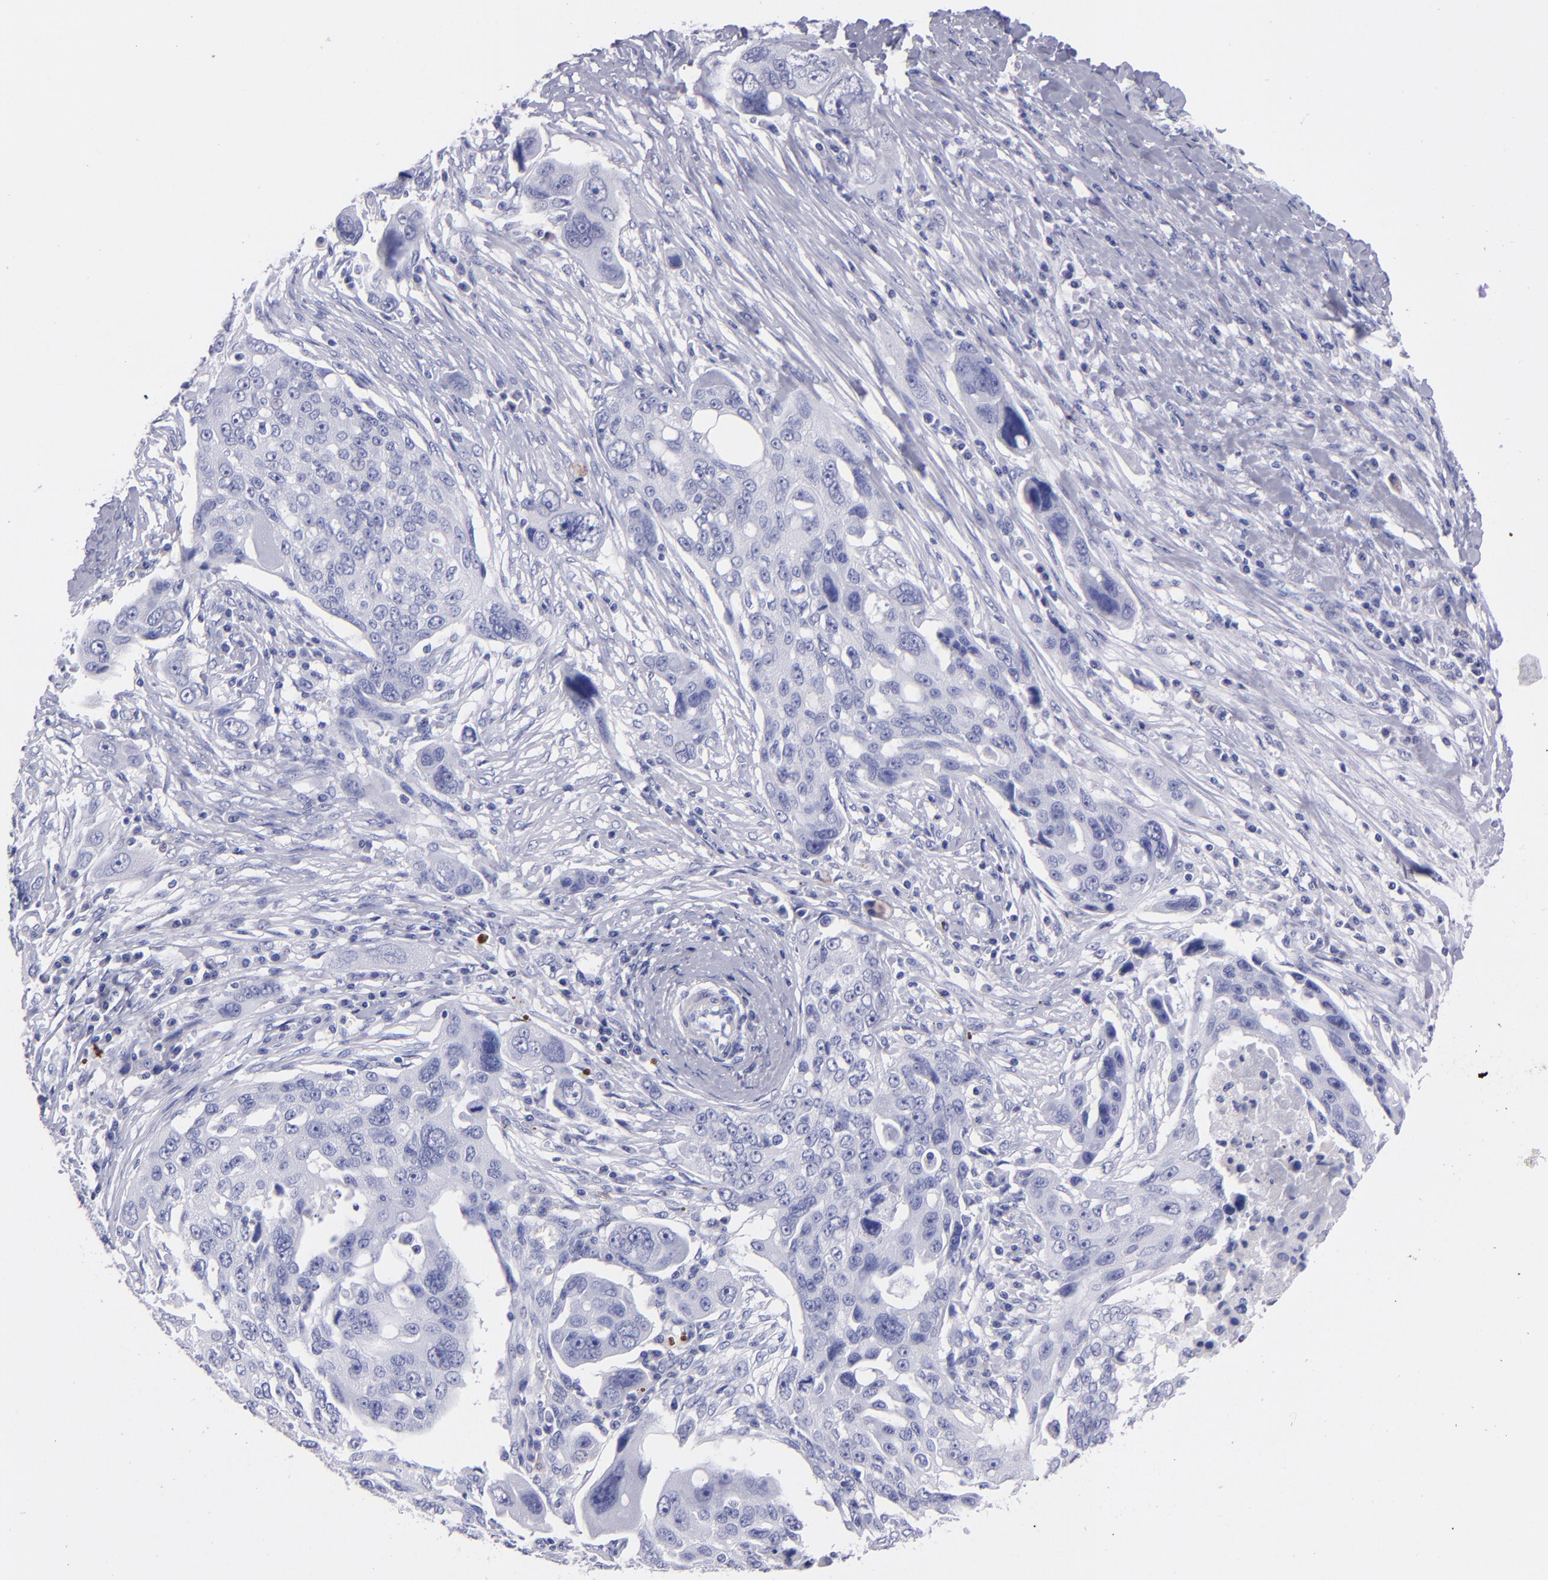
{"staining": {"intensity": "negative", "quantity": "none", "location": "none"}, "tissue": "ovarian cancer", "cell_type": "Tumor cells", "image_type": "cancer", "snomed": [{"axis": "morphology", "description": "Carcinoma, endometroid"}, {"axis": "topography", "description": "Ovary"}], "caption": "There is no significant expression in tumor cells of endometroid carcinoma (ovarian). (Immunohistochemistry, brightfield microscopy, high magnification).", "gene": "CD37", "patient": {"sex": "female", "age": 75}}